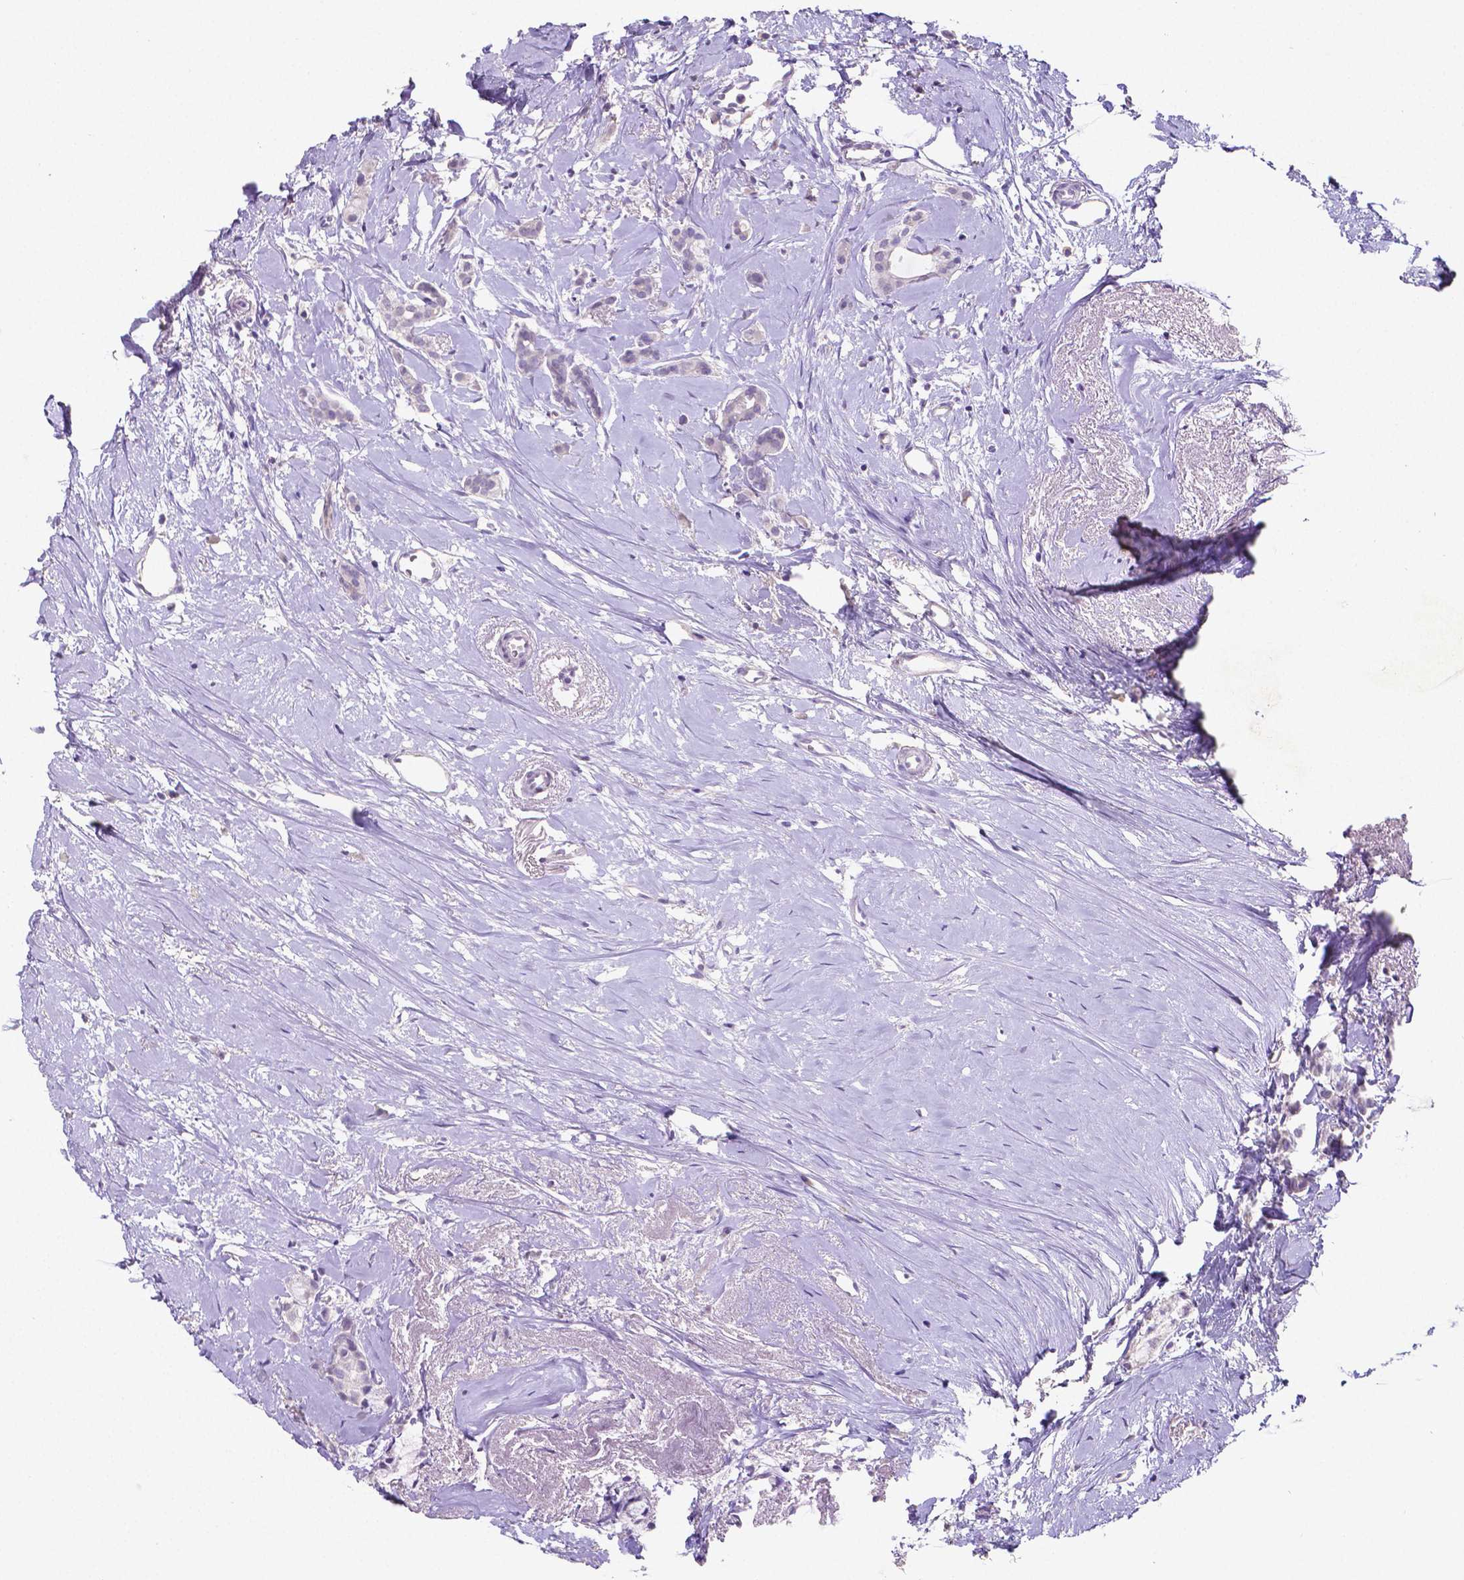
{"staining": {"intensity": "negative", "quantity": "none", "location": "none"}, "tissue": "breast cancer", "cell_type": "Tumor cells", "image_type": "cancer", "snomed": [{"axis": "morphology", "description": "Duct carcinoma"}, {"axis": "topography", "description": "Breast"}], "caption": "A micrograph of breast infiltrating ductal carcinoma stained for a protein displays no brown staining in tumor cells. (Brightfield microscopy of DAB immunohistochemistry at high magnification).", "gene": "SATB2", "patient": {"sex": "female", "age": 40}}